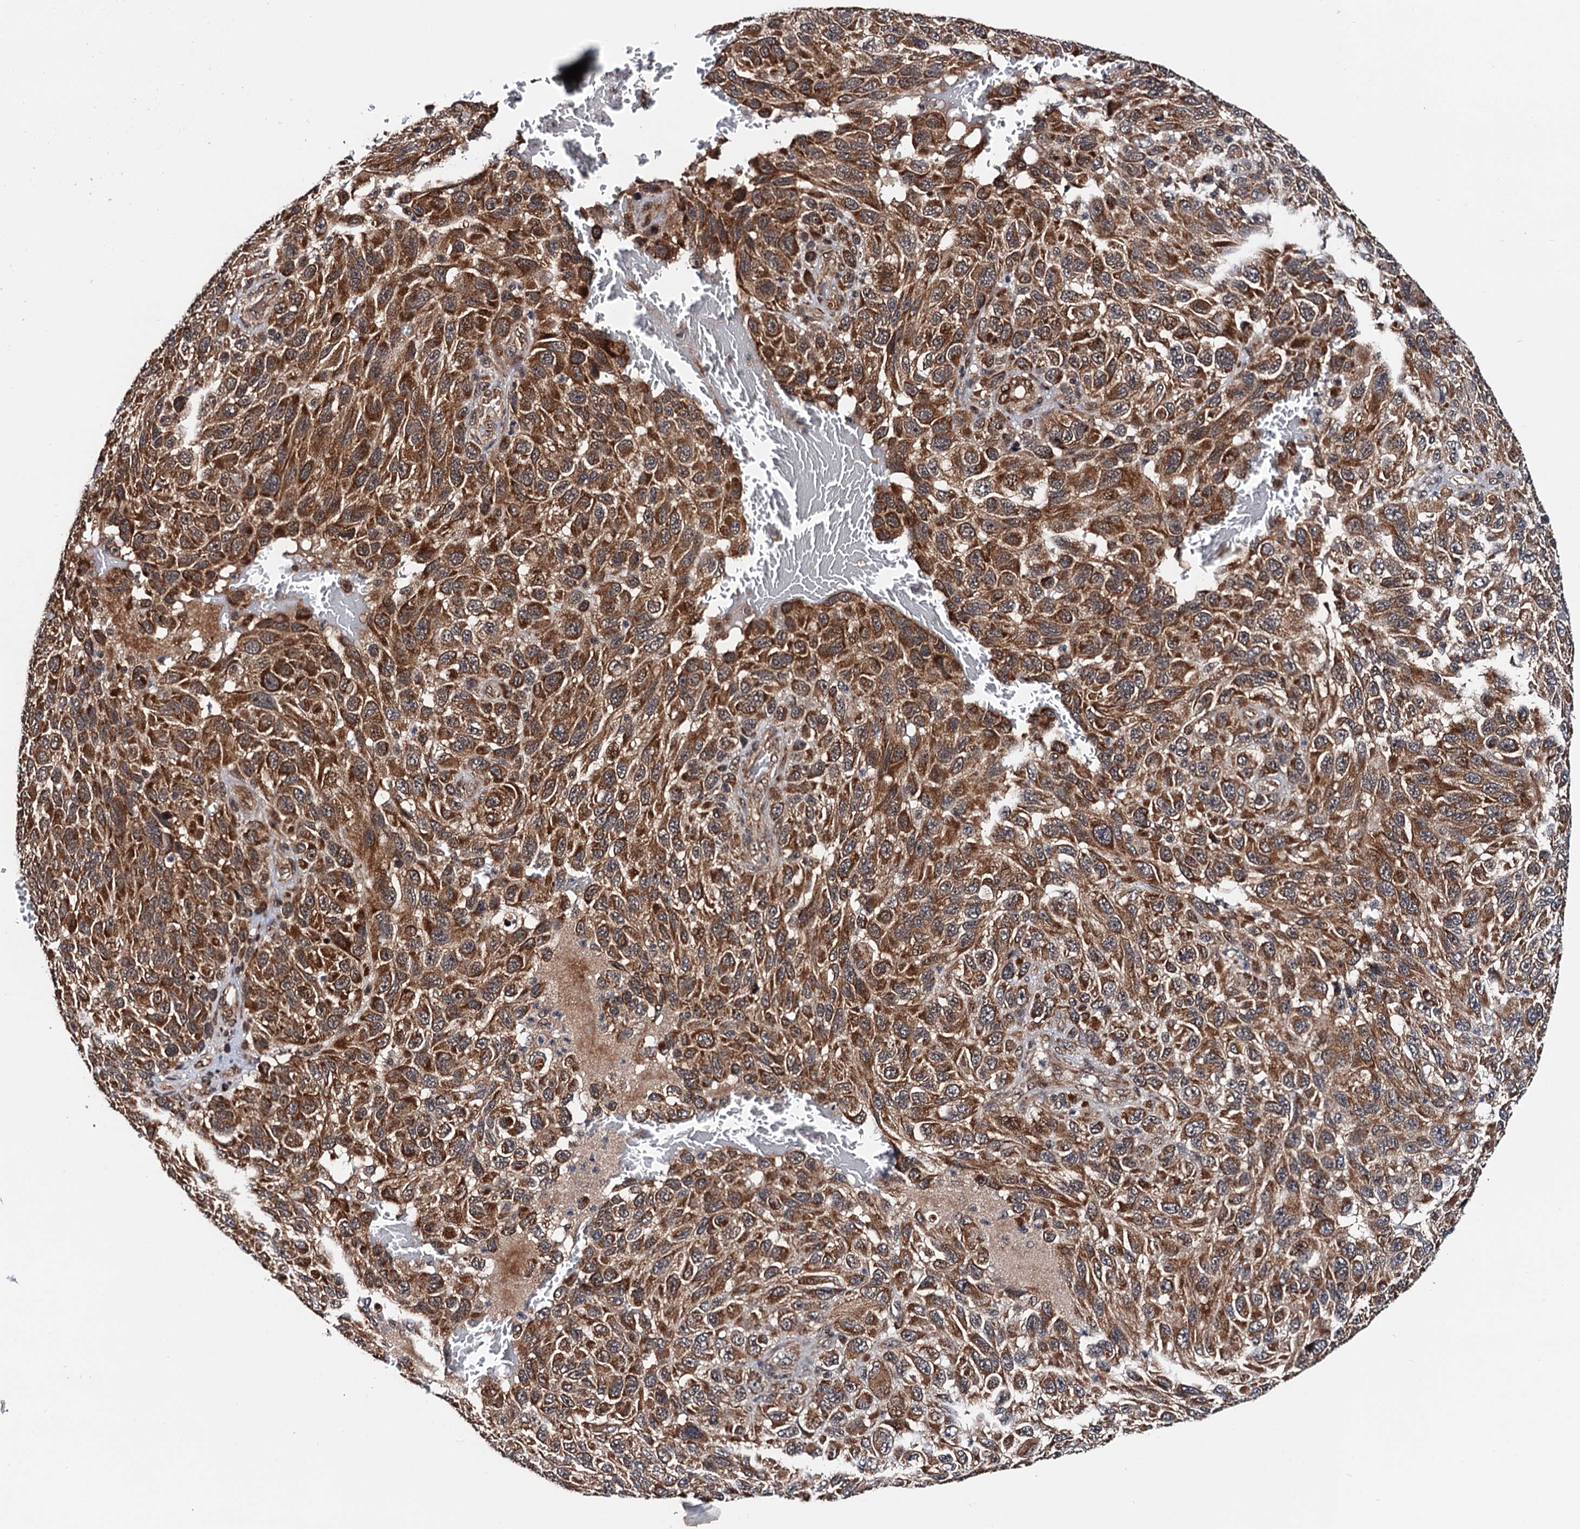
{"staining": {"intensity": "strong", "quantity": ">75%", "location": "cytoplasmic/membranous"}, "tissue": "melanoma", "cell_type": "Tumor cells", "image_type": "cancer", "snomed": [{"axis": "morphology", "description": "Normal tissue, NOS"}, {"axis": "morphology", "description": "Malignant melanoma, NOS"}, {"axis": "topography", "description": "Skin"}], "caption": "Malignant melanoma stained with DAB IHC exhibits high levels of strong cytoplasmic/membranous expression in about >75% of tumor cells.", "gene": "NAA16", "patient": {"sex": "female", "age": 96}}